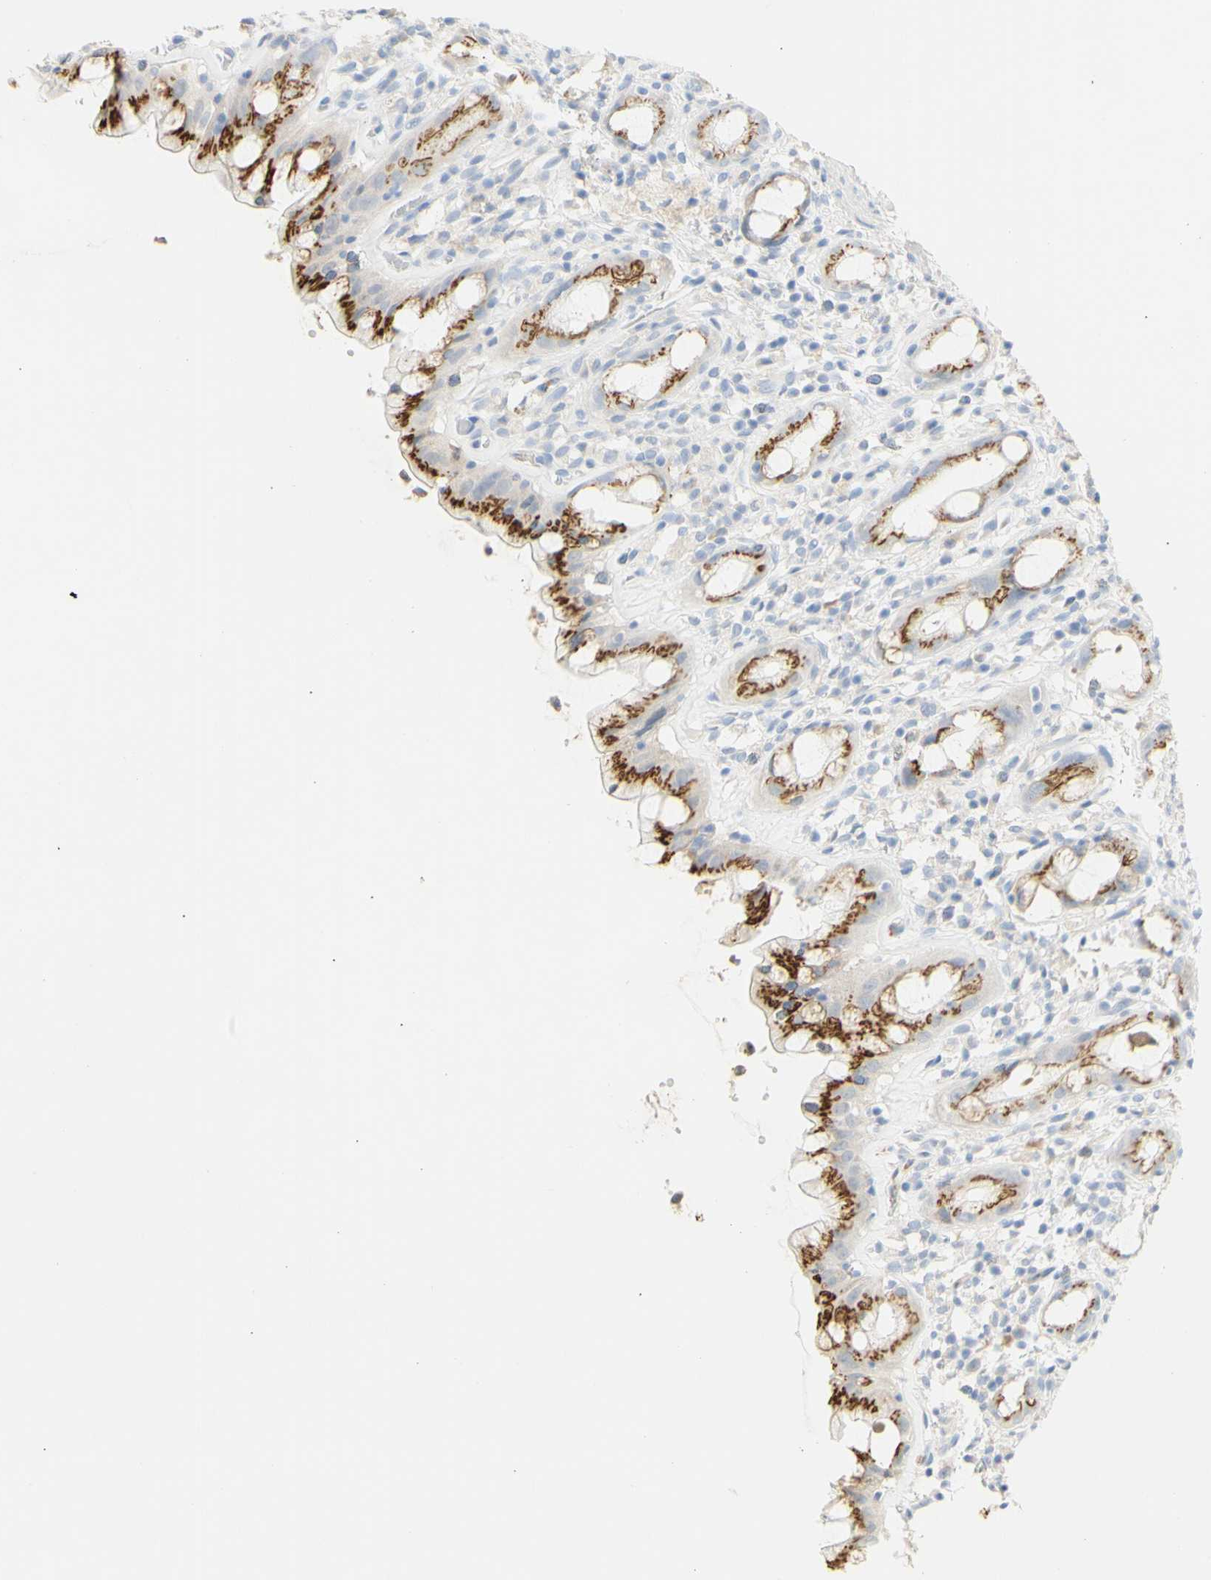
{"staining": {"intensity": "moderate", "quantity": ">75%", "location": "cytoplasmic/membranous"}, "tissue": "rectum", "cell_type": "Glandular cells", "image_type": "normal", "snomed": [{"axis": "morphology", "description": "Normal tissue, NOS"}, {"axis": "topography", "description": "Rectum"}], "caption": "A micrograph of human rectum stained for a protein displays moderate cytoplasmic/membranous brown staining in glandular cells. Ihc stains the protein of interest in brown and the nuclei are stained blue.", "gene": "B4GALNT3", "patient": {"sex": "male", "age": 44}}